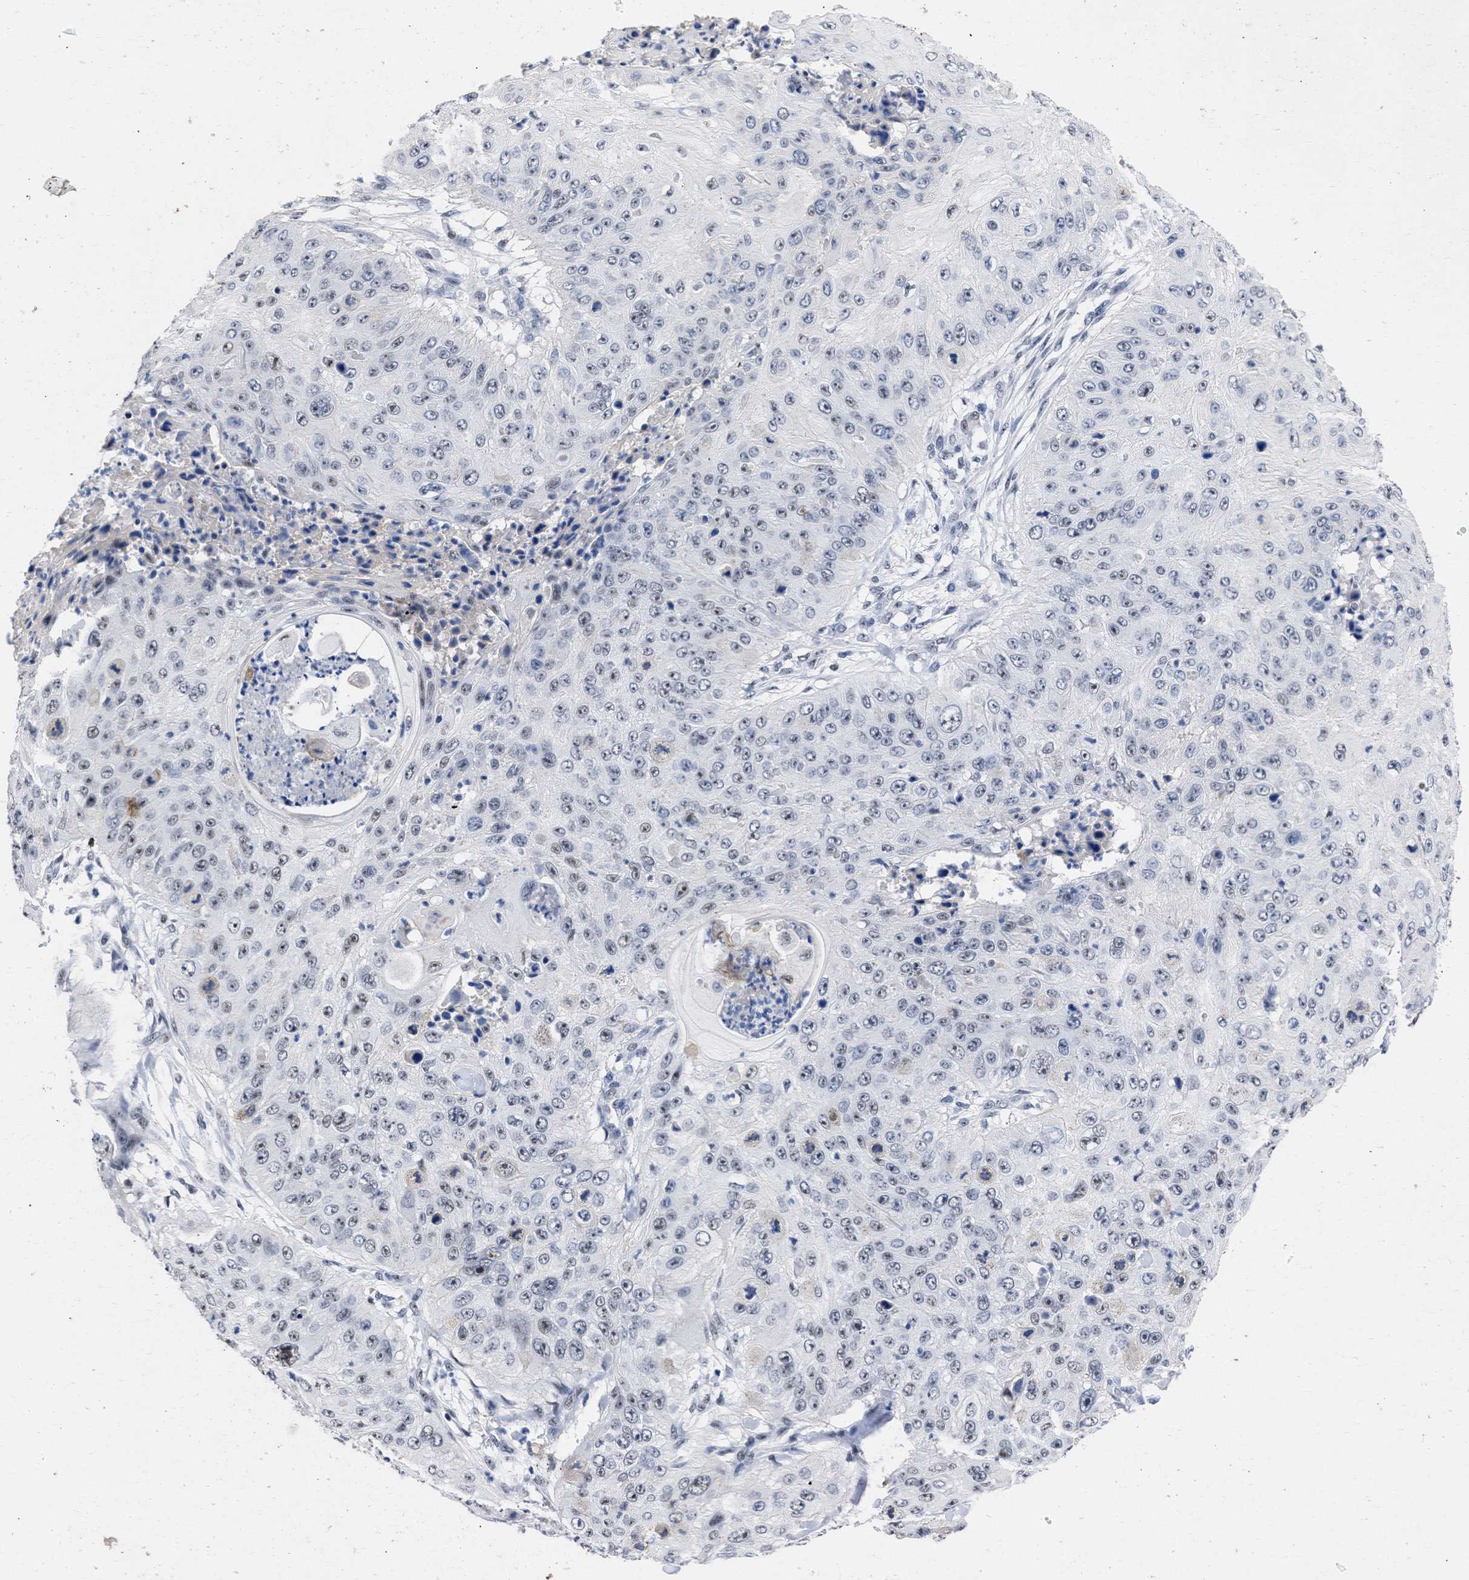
{"staining": {"intensity": "weak", "quantity": "25%-75%", "location": "nuclear"}, "tissue": "skin cancer", "cell_type": "Tumor cells", "image_type": "cancer", "snomed": [{"axis": "morphology", "description": "Squamous cell carcinoma, NOS"}, {"axis": "topography", "description": "Skin"}], "caption": "The image demonstrates immunohistochemical staining of skin squamous cell carcinoma. There is weak nuclear staining is appreciated in about 25%-75% of tumor cells.", "gene": "DDX41", "patient": {"sex": "female", "age": 80}}